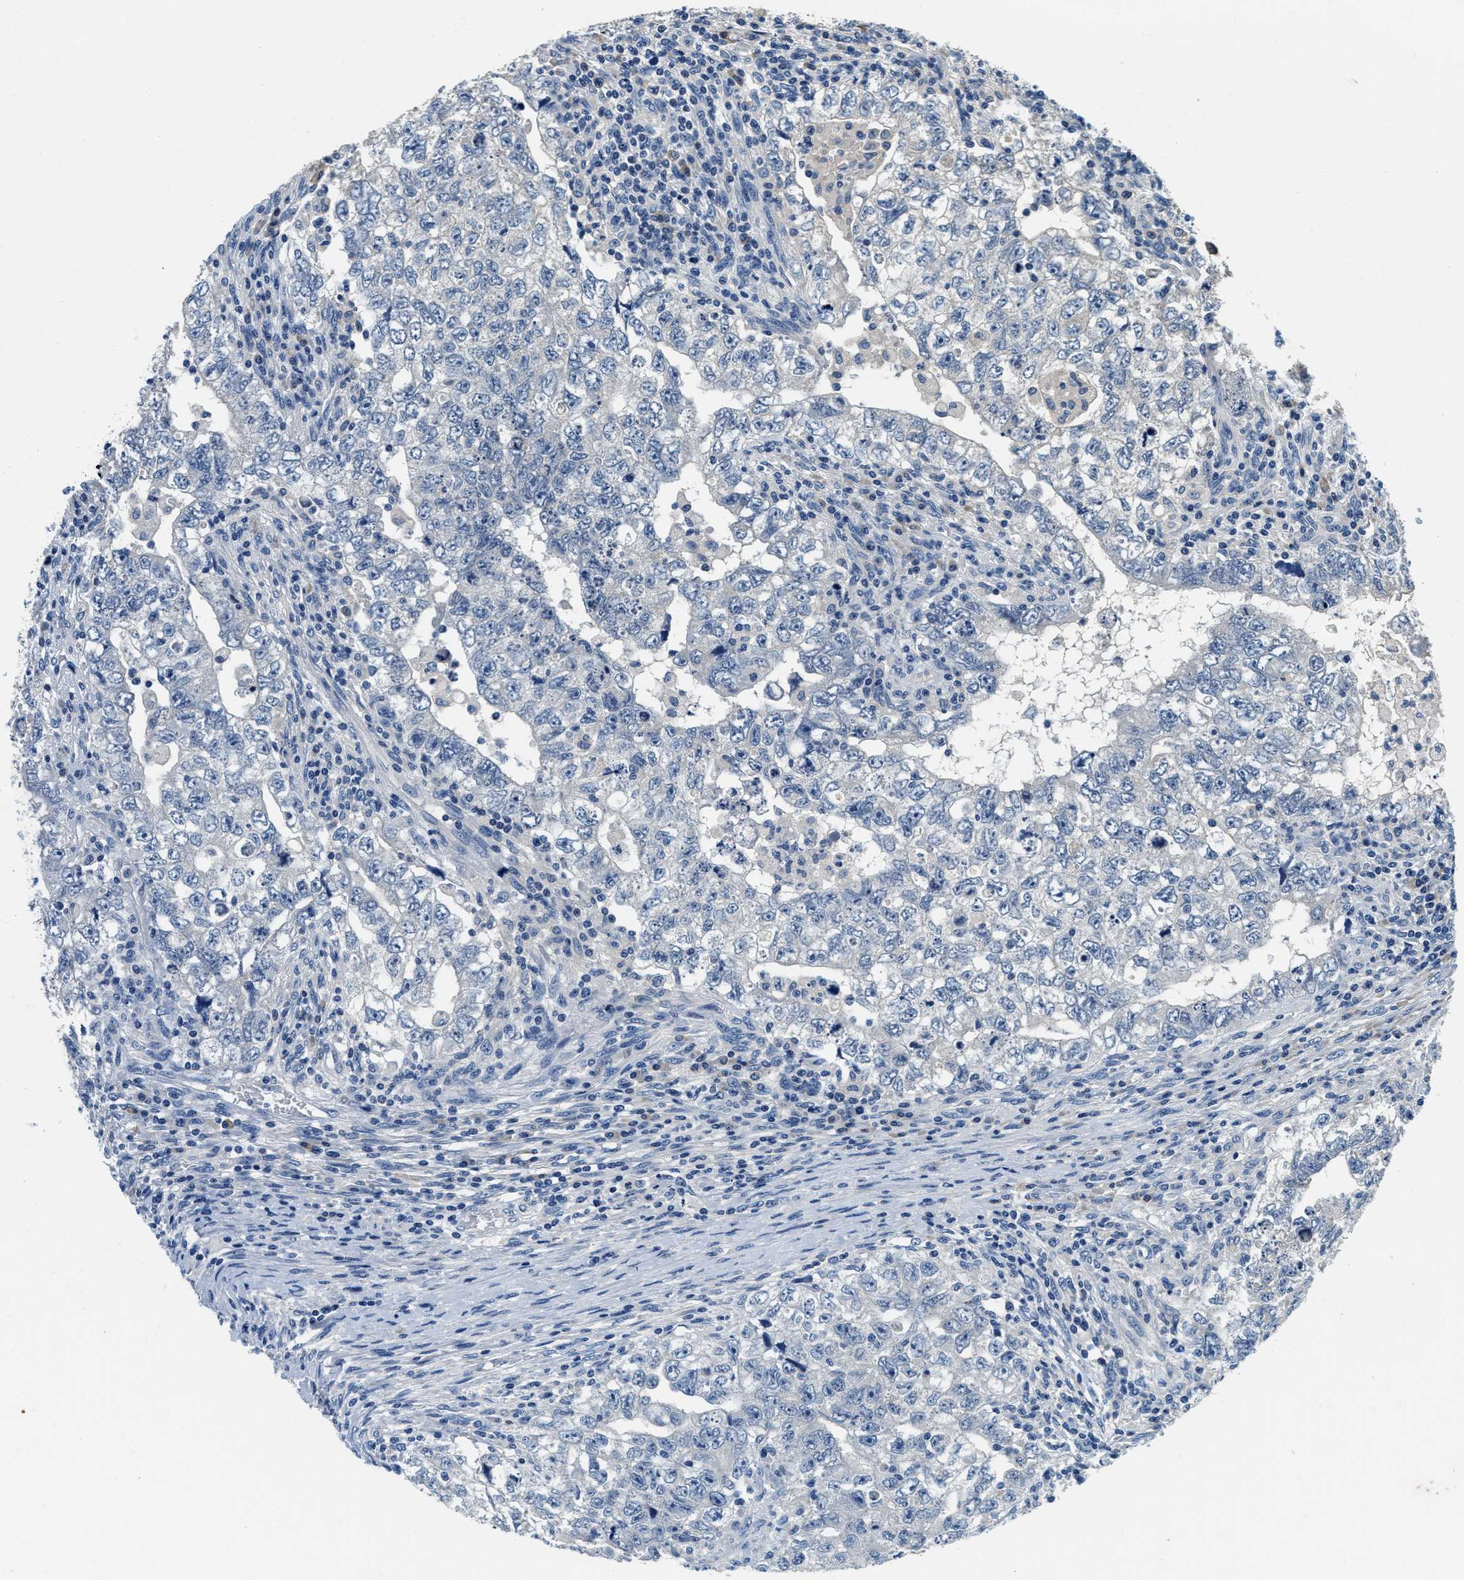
{"staining": {"intensity": "negative", "quantity": "none", "location": "none"}, "tissue": "testis cancer", "cell_type": "Tumor cells", "image_type": "cancer", "snomed": [{"axis": "morphology", "description": "Carcinoma, Embryonal, NOS"}, {"axis": "topography", "description": "Testis"}], "caption": "This is an IHC micrograph of human embryonal carcinoma (testis). There is no positivity in tumor cells.", "gene": "ALDH3A2", "patient": {"sex": "male", "age": 36}}